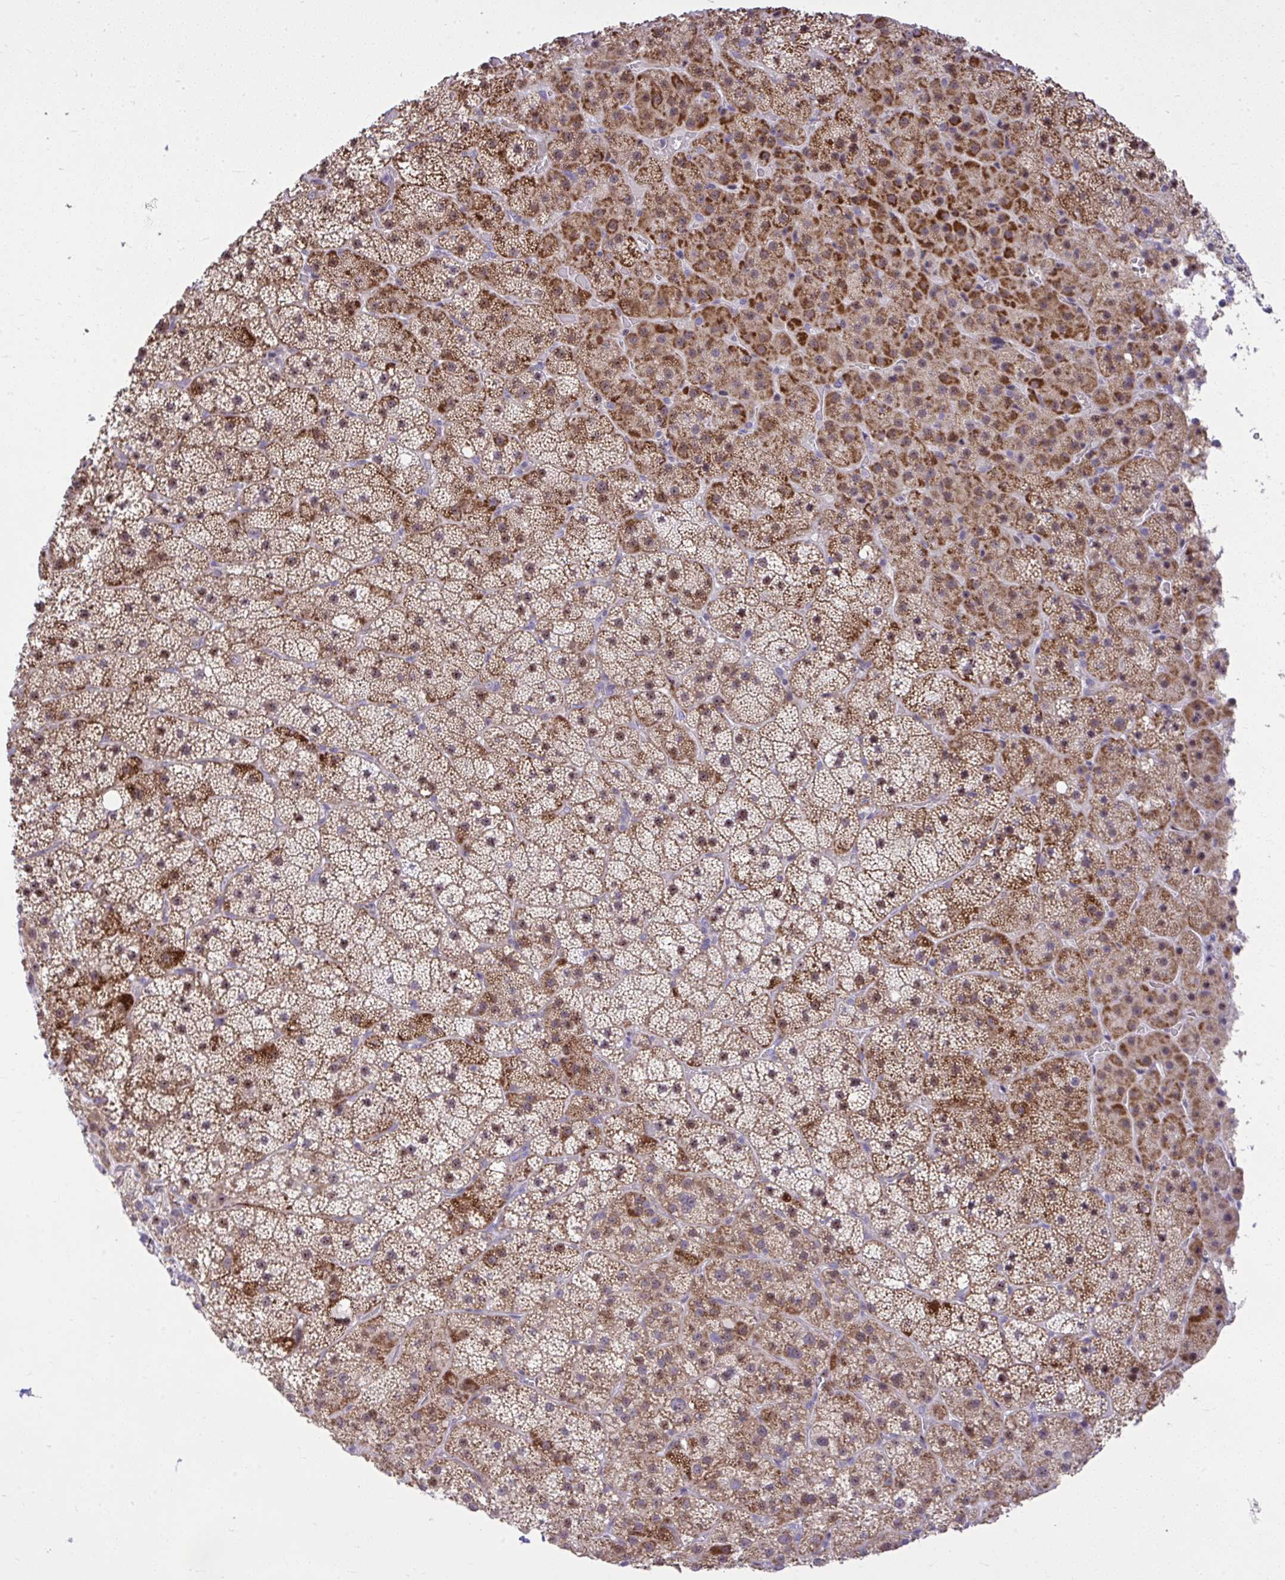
{"staining": {"intensity": "strong", "quantity": ">75%", "location": "cytoplasmic/membranous"}, "tissue": "adrenal gland", "cell_type": "Glandular cells", "image_type": "normal", "snomed": [{"axis": "morphology", "description": "Normal tissue, NOS"}, {"axis": "topography", "description": "Adrenal gland"}], "caption": "This is a photomicrograph of immunohistochemistry staining of unremarkable adrenal gland, which shows strong expression in the cytoplasmic/membranous of glandular cells.", "gene": "GPRIN3", "patient": {"sex": "male", "age": 53}}